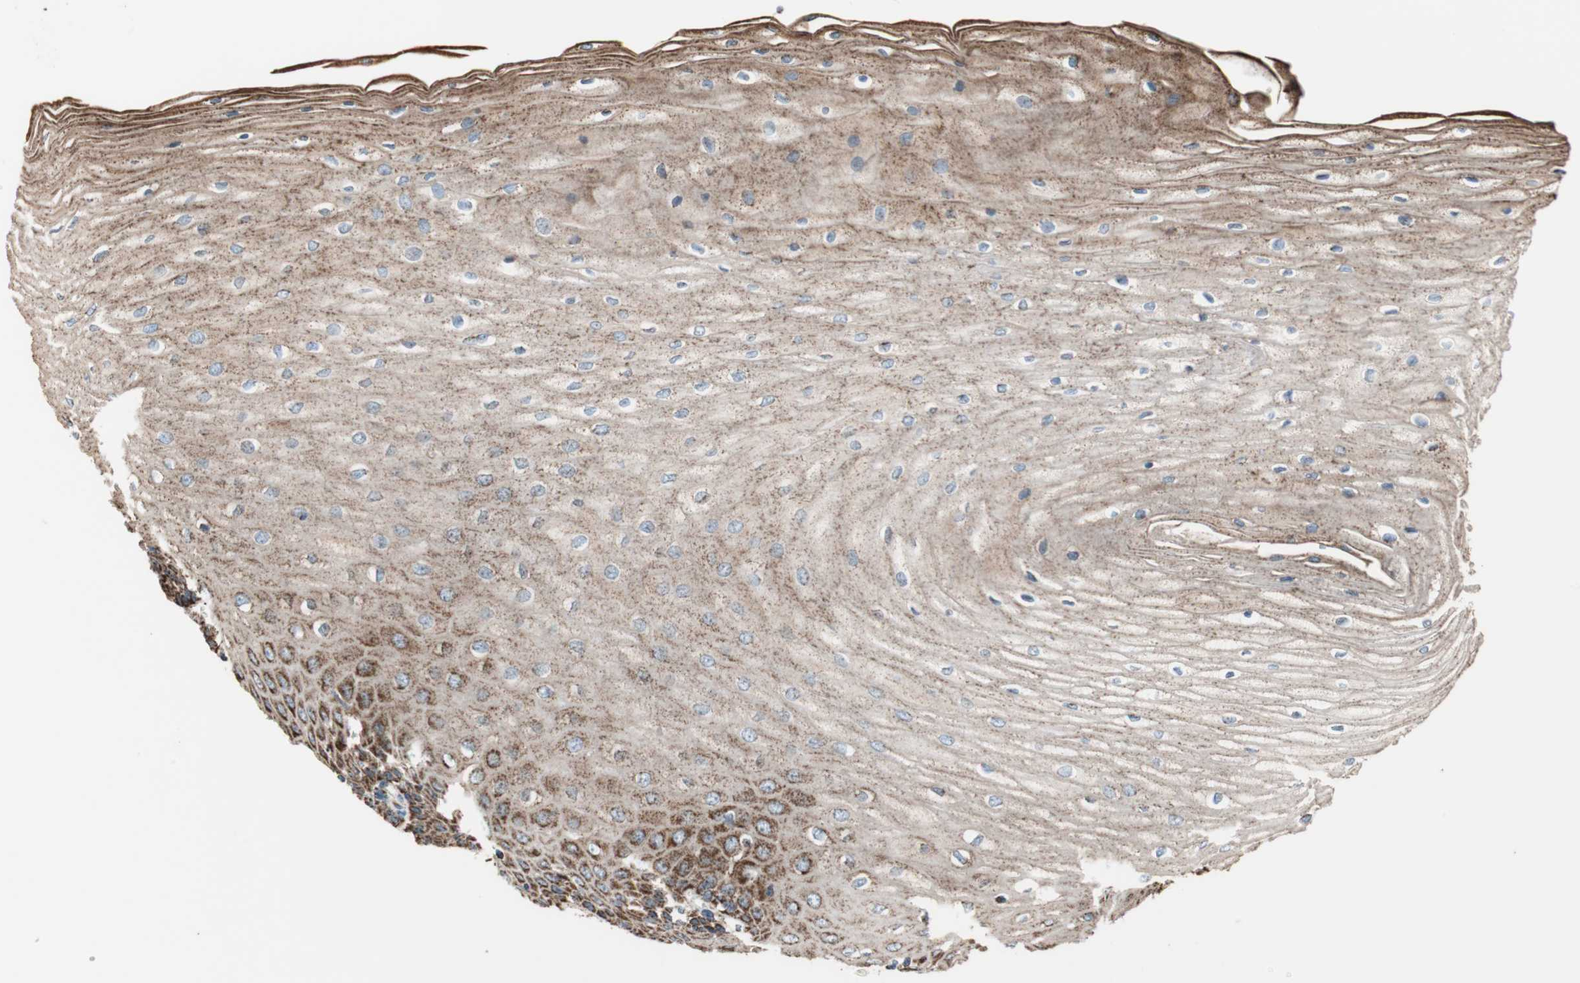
{"staining": {"intensity": "moderate", "quantity": ">75%", "location": "cytoplasmic/membranous"}, "tissue": "esophagus", "cell_type": "Squamous epithelial cells", "image_type": "normal", "snomed": [{"axis": "morphology", "description": "Normal tissue, NOS"}, {"axis": "morphology", "description": "Squamous cell carcinoma, NOS"}, {"axis": "topography", "description": "Esophagus"}], "caption": "Brown immunohistochemical staining in unremarkable human esophagus shows moderate cytoplasmic/membranous positivity in about >75% of squamous epithelial cells.", "gene": "PCSK4", "patient": {"sex": "male", "age": 65}}